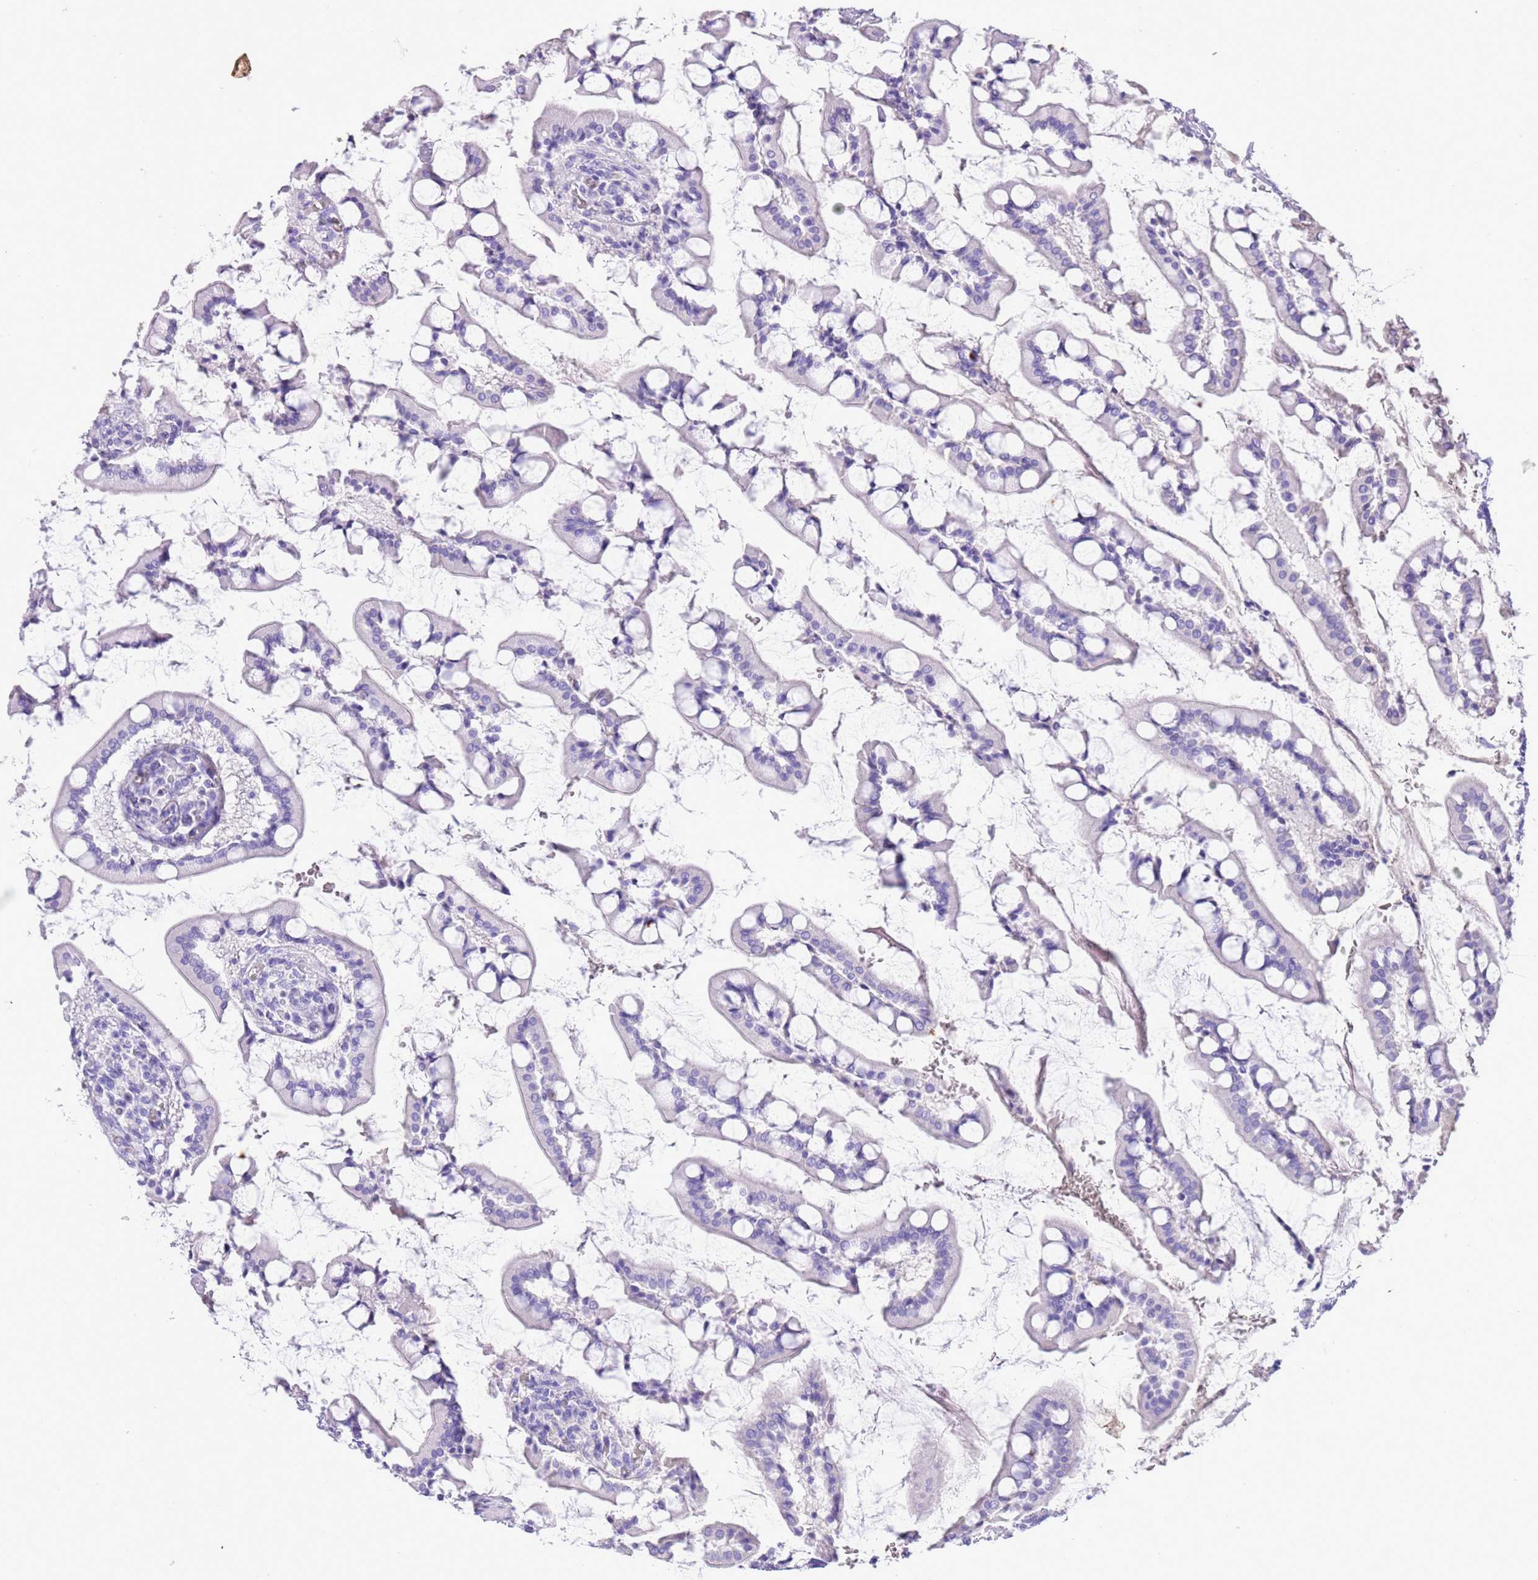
{"staining": {"intensity": "negative", "quantity": "none", "location": "none"}, "tissue": "small intestine", "cell_type": "Glandular cells", "image_type": "normal", "snomed": [{"axis": "morphology", "description": "Normal tissue, NOS"}, {"axis": "topography", "description": "Small intestine"}], "caption": "There is no significant expression in glandular cells of small intestine. (DAB immunohistochemistry (IHC), high magnification).", "gene": "TBC1D10B", "patient": {"sex": "male", "age": 52}}